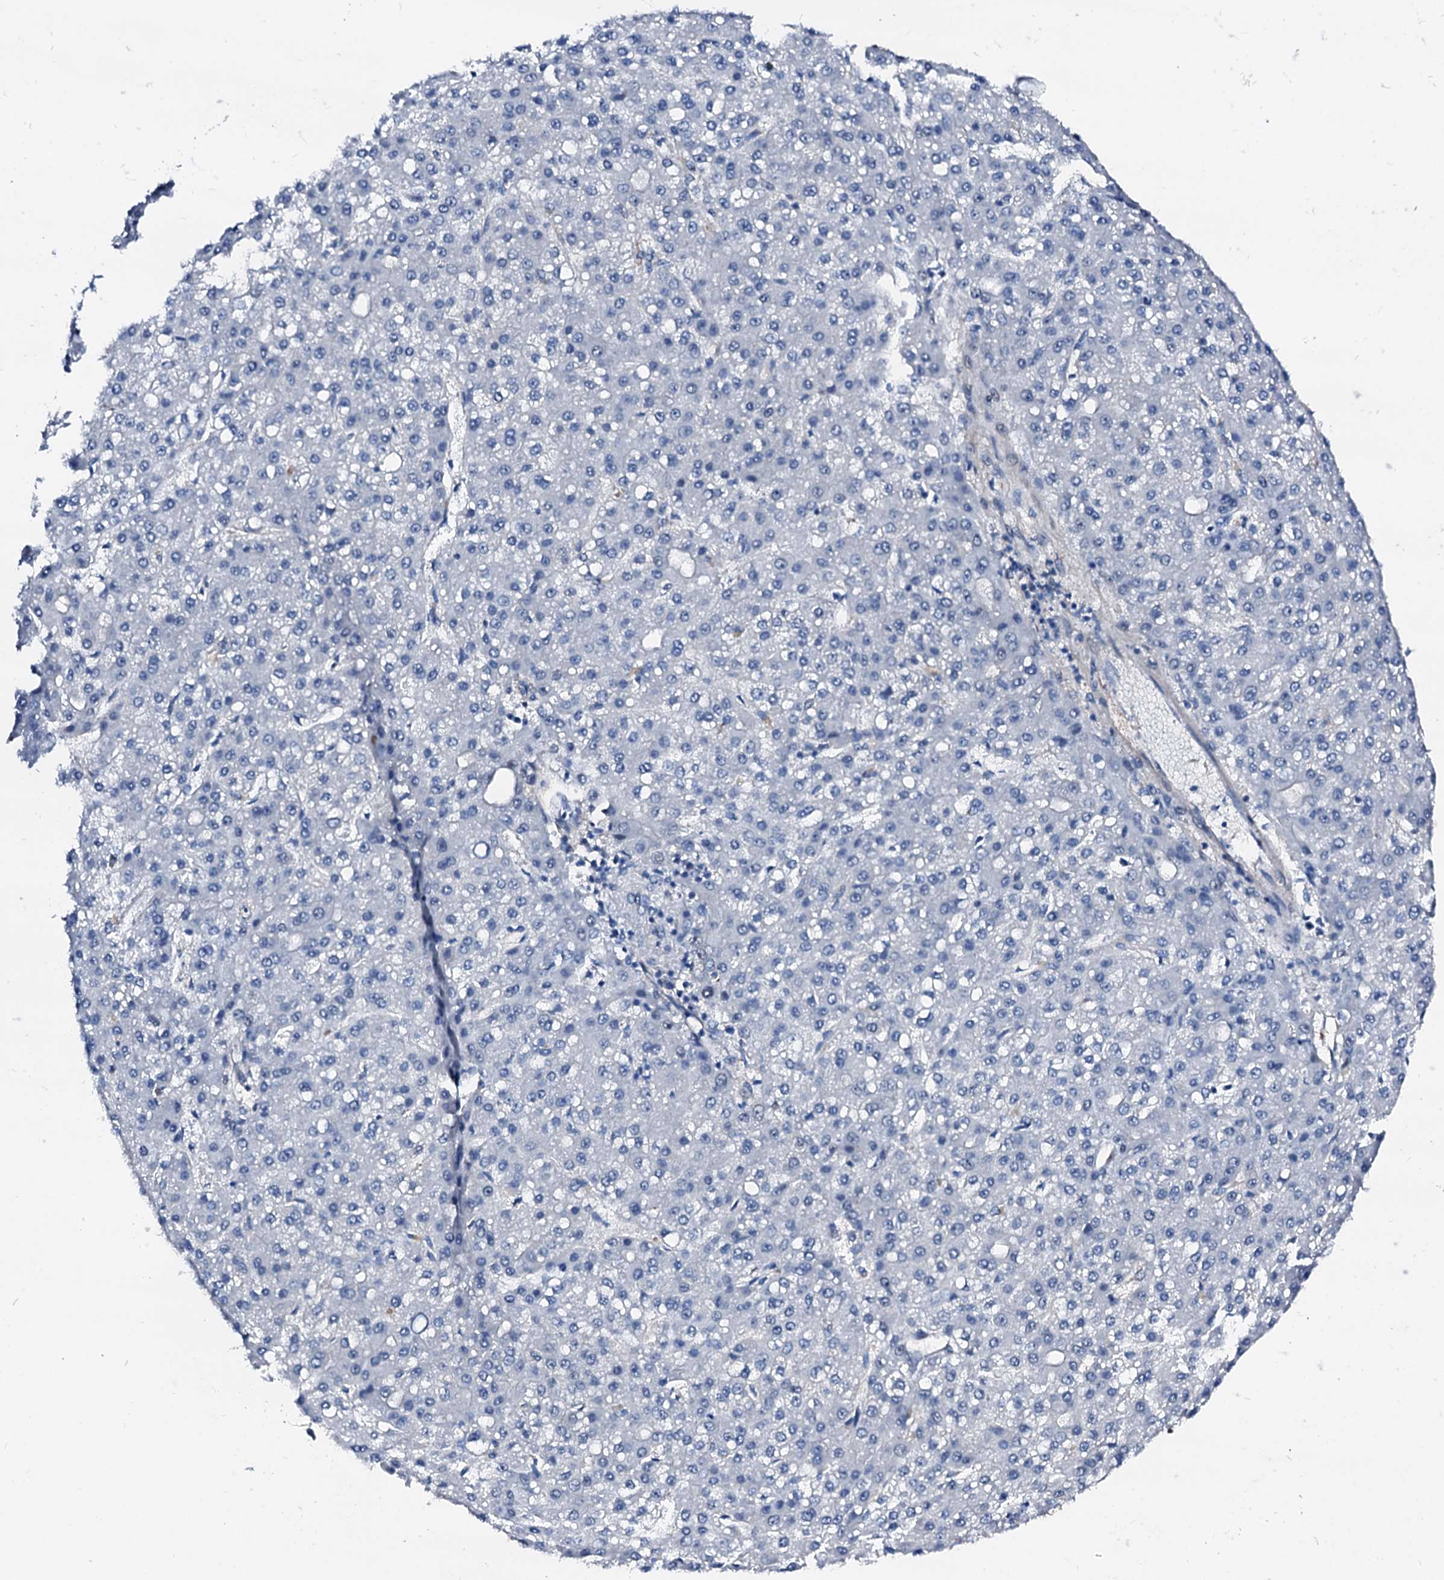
{"staining": {"intensity": "negative", "quantity": "none", "location": "none"}, "tissue": "liver cancer", "cell_type": "Tumor cells", "image_type": "cancer", "snomed": [{"axis": "morphology", "description": "Carcinoma, Hepatocellular, NOS"}, {"axis": "topography", "description": "Liver"}], "caption": "This is a micrograph of immunohistochemistry (IHC) staining of hepatocellular carcinoma (liver), which shows no positivity in tumor cells. Brightfield microscopy of immunohistochemistry stained with DAB (3,3'-diaminobenzidine) (brown) and hematoxylin (blue), captured at high magnification.", "gene": "CSN2", "patient": {"sex": "male", "age": 67}}